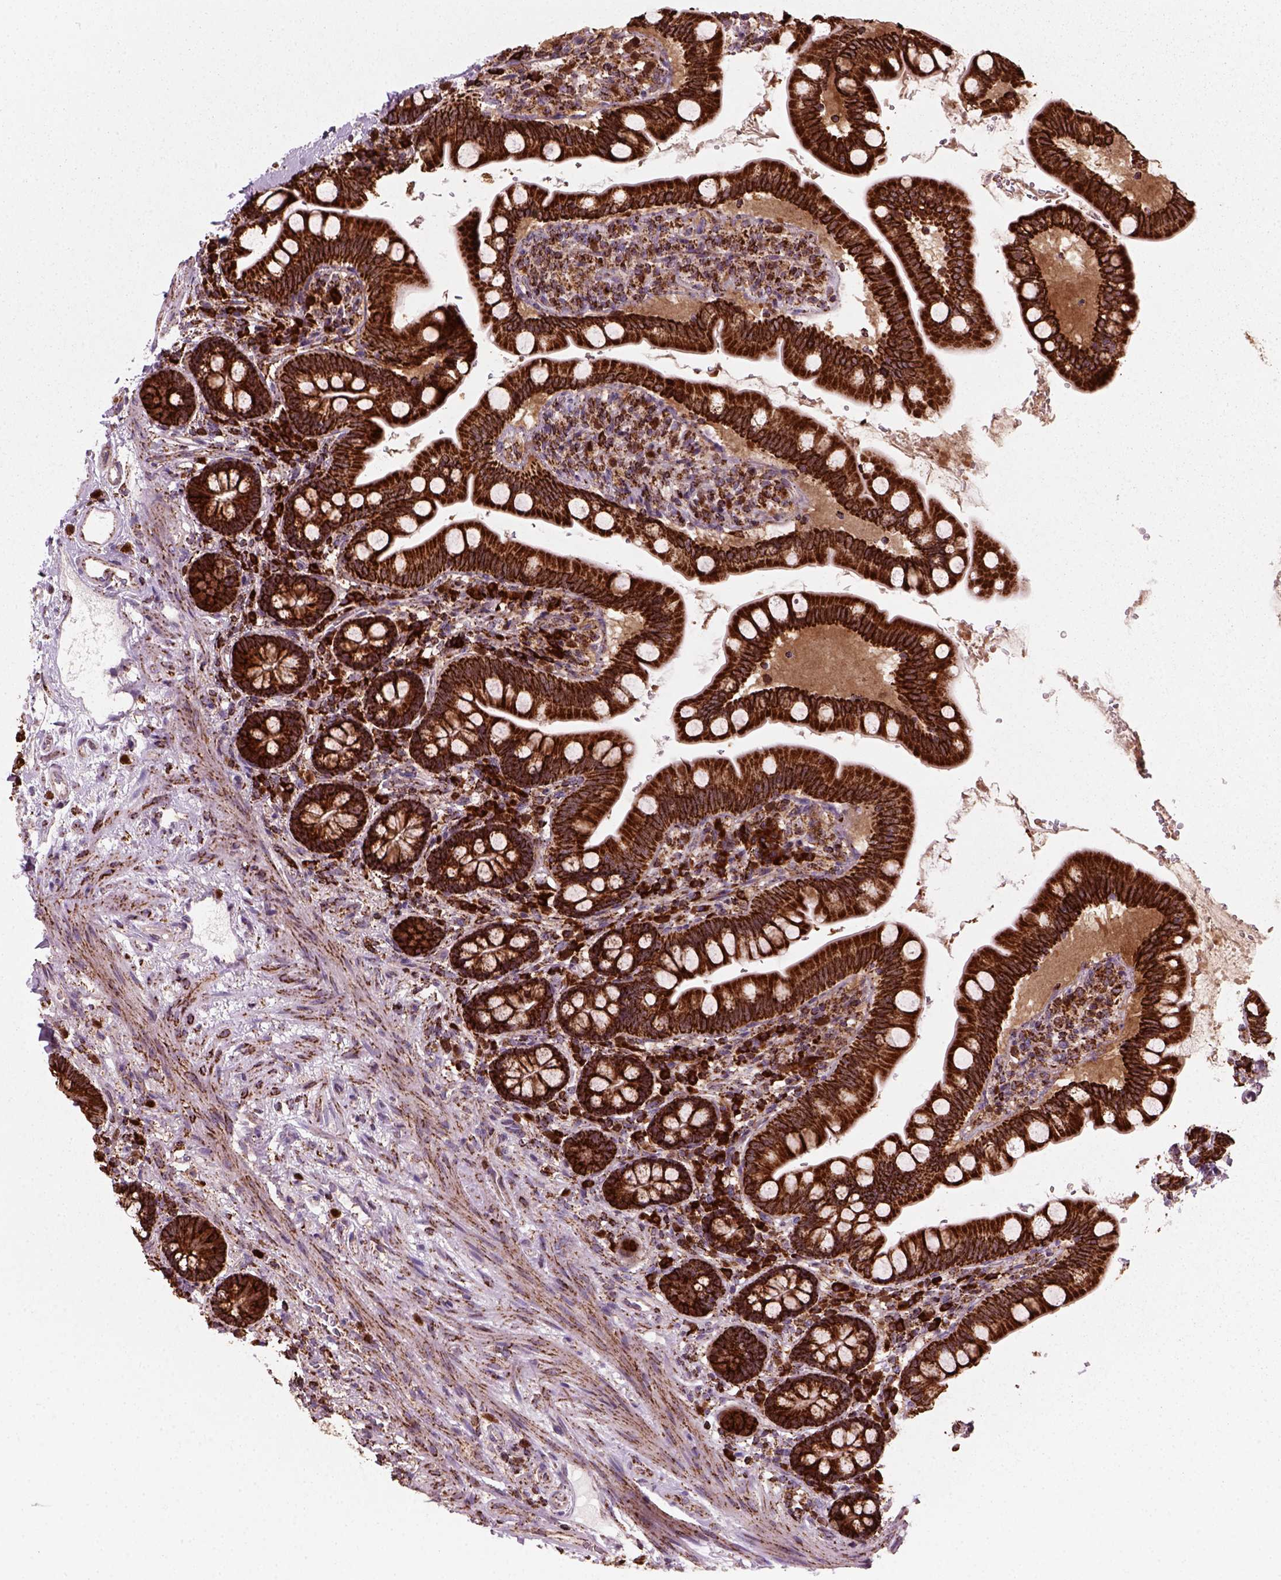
{"staining": {"intensity": "strong", "quantity": ">75%", "location": "cytoplasmic/membranous"}, "tissue": "small intestine", "cell_type": "Glandular cells", "image_type": "normal", "snomed": [{"axis": "morphology", "description": "Normal tissue, NOS"}, {"axis": "topography", "description": "Small intestine"}], "caption": "Immunohistochemical staining of unremarkable human small intestine exhibits strong cytoplasmic/membranous protein positivity in about >75% of glandular cells. (IHC, brightfield microscopy, high magnification).", "gene": "NUDT16L1", "patient": {"sex": "female", "age": 56}}